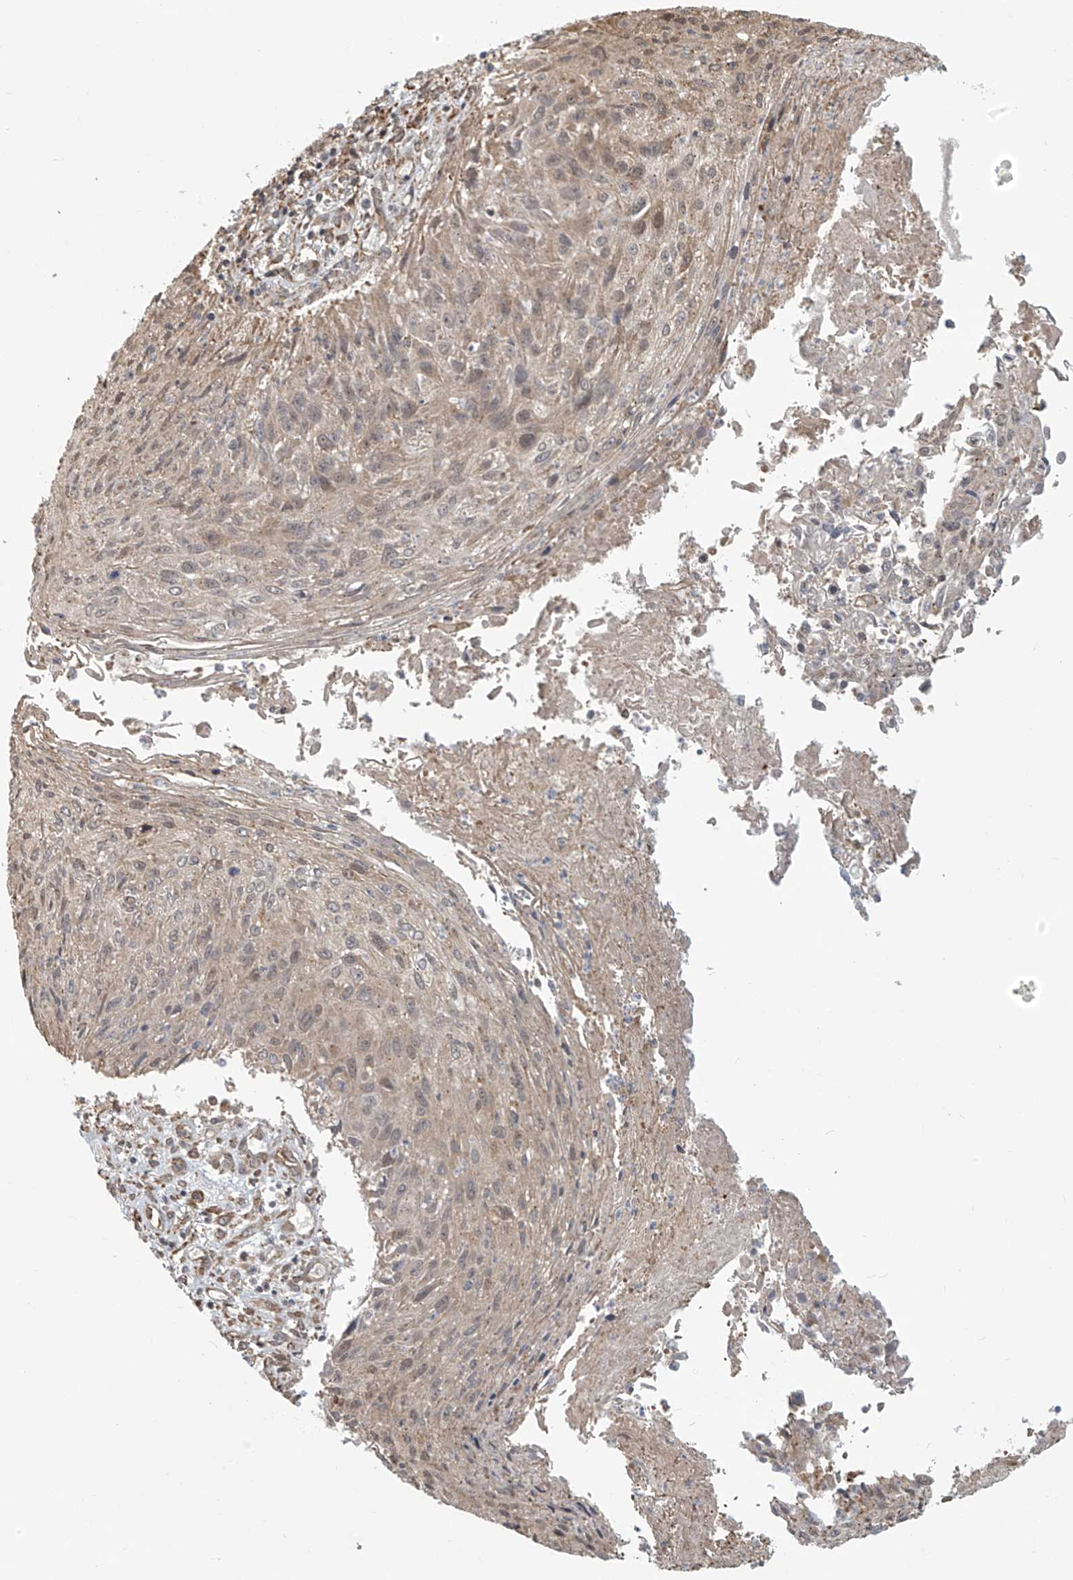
{"staining": {"intensity": "weak", "quantity": "25%-75%", "location": "cytoplasmic/membranous,nuclear"}, "tissue": "cervical cancer", "cell_type": "Tumor cells", "image_type": "cancer", "snomed": [{"axis": "morphology", "description": "Squamous cell carcinoma, NOS"}, {"axis": "topography", "description": "Cervix"}], "caption": "Squamous cell carcinoma (cervical) tissue demonstrates weak cytoplasmic/membranous and nuclear positivity in approximately 25%-75% of tumor cells, visualized by immunohistochemistry.", "gene": "PLEKHM3", "patient": {"sex": "female", "age": 51}}